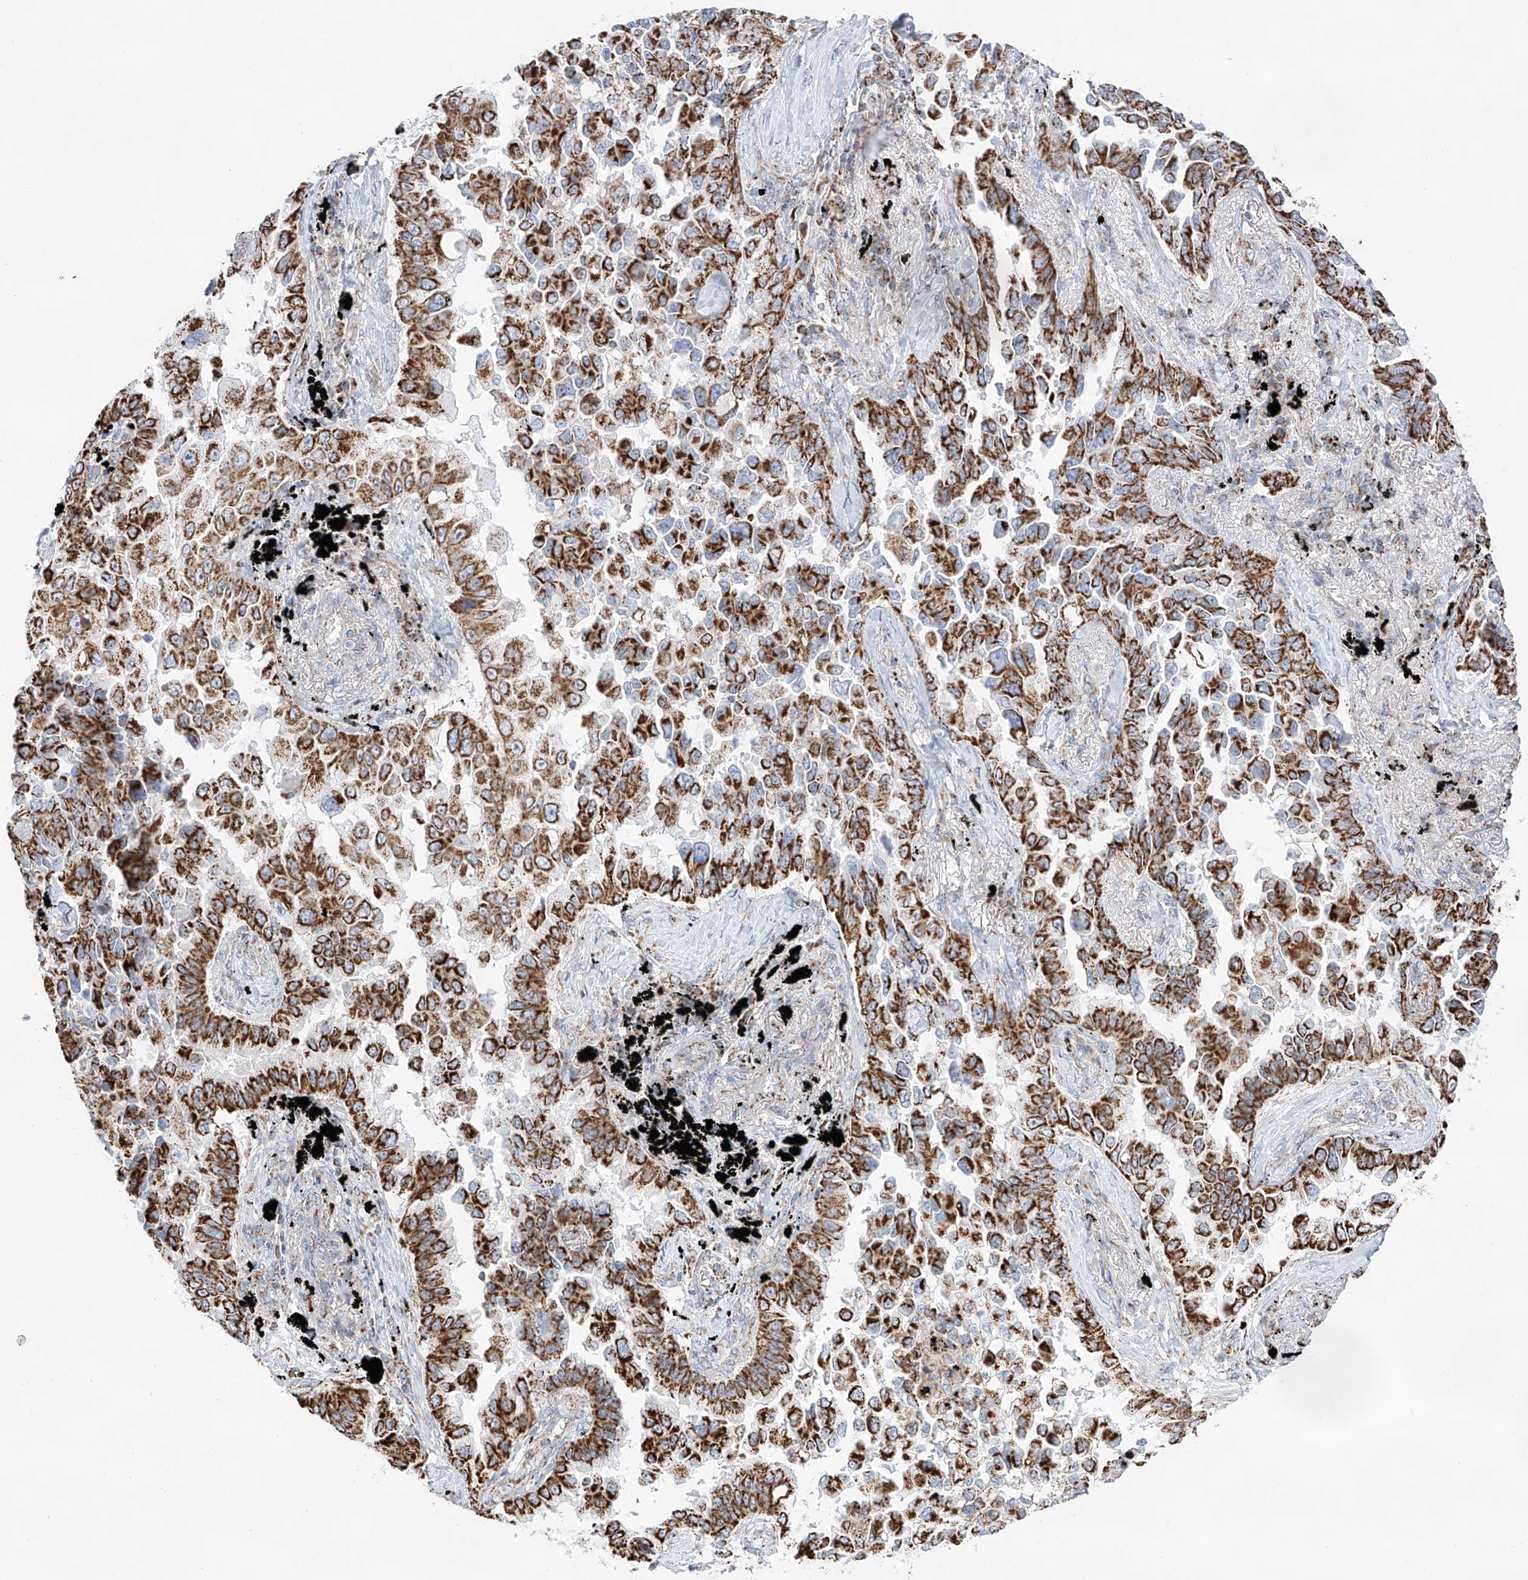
{"staining": {"intensity": "strong", "quantity": ">75%", "location": "cytoplasmic/membranous"}, "tissue": "lung cancer", "cell_type": "Tumor cells", "image_type": "cancer", "snomed": [{"axis": "morphology", "description": "Adenocarcinoma, NOS"}, {"axis": "topography", "description": "Lung"}], "caption": "The image shows immunohistochemical staining of lung adenocarcinoma. There is strong cytoplasmic/membranous staining is identified in approximately >75% of tumor cells.", "gene": "TTC27", "patient": {"sex": "female", "age": 67}}